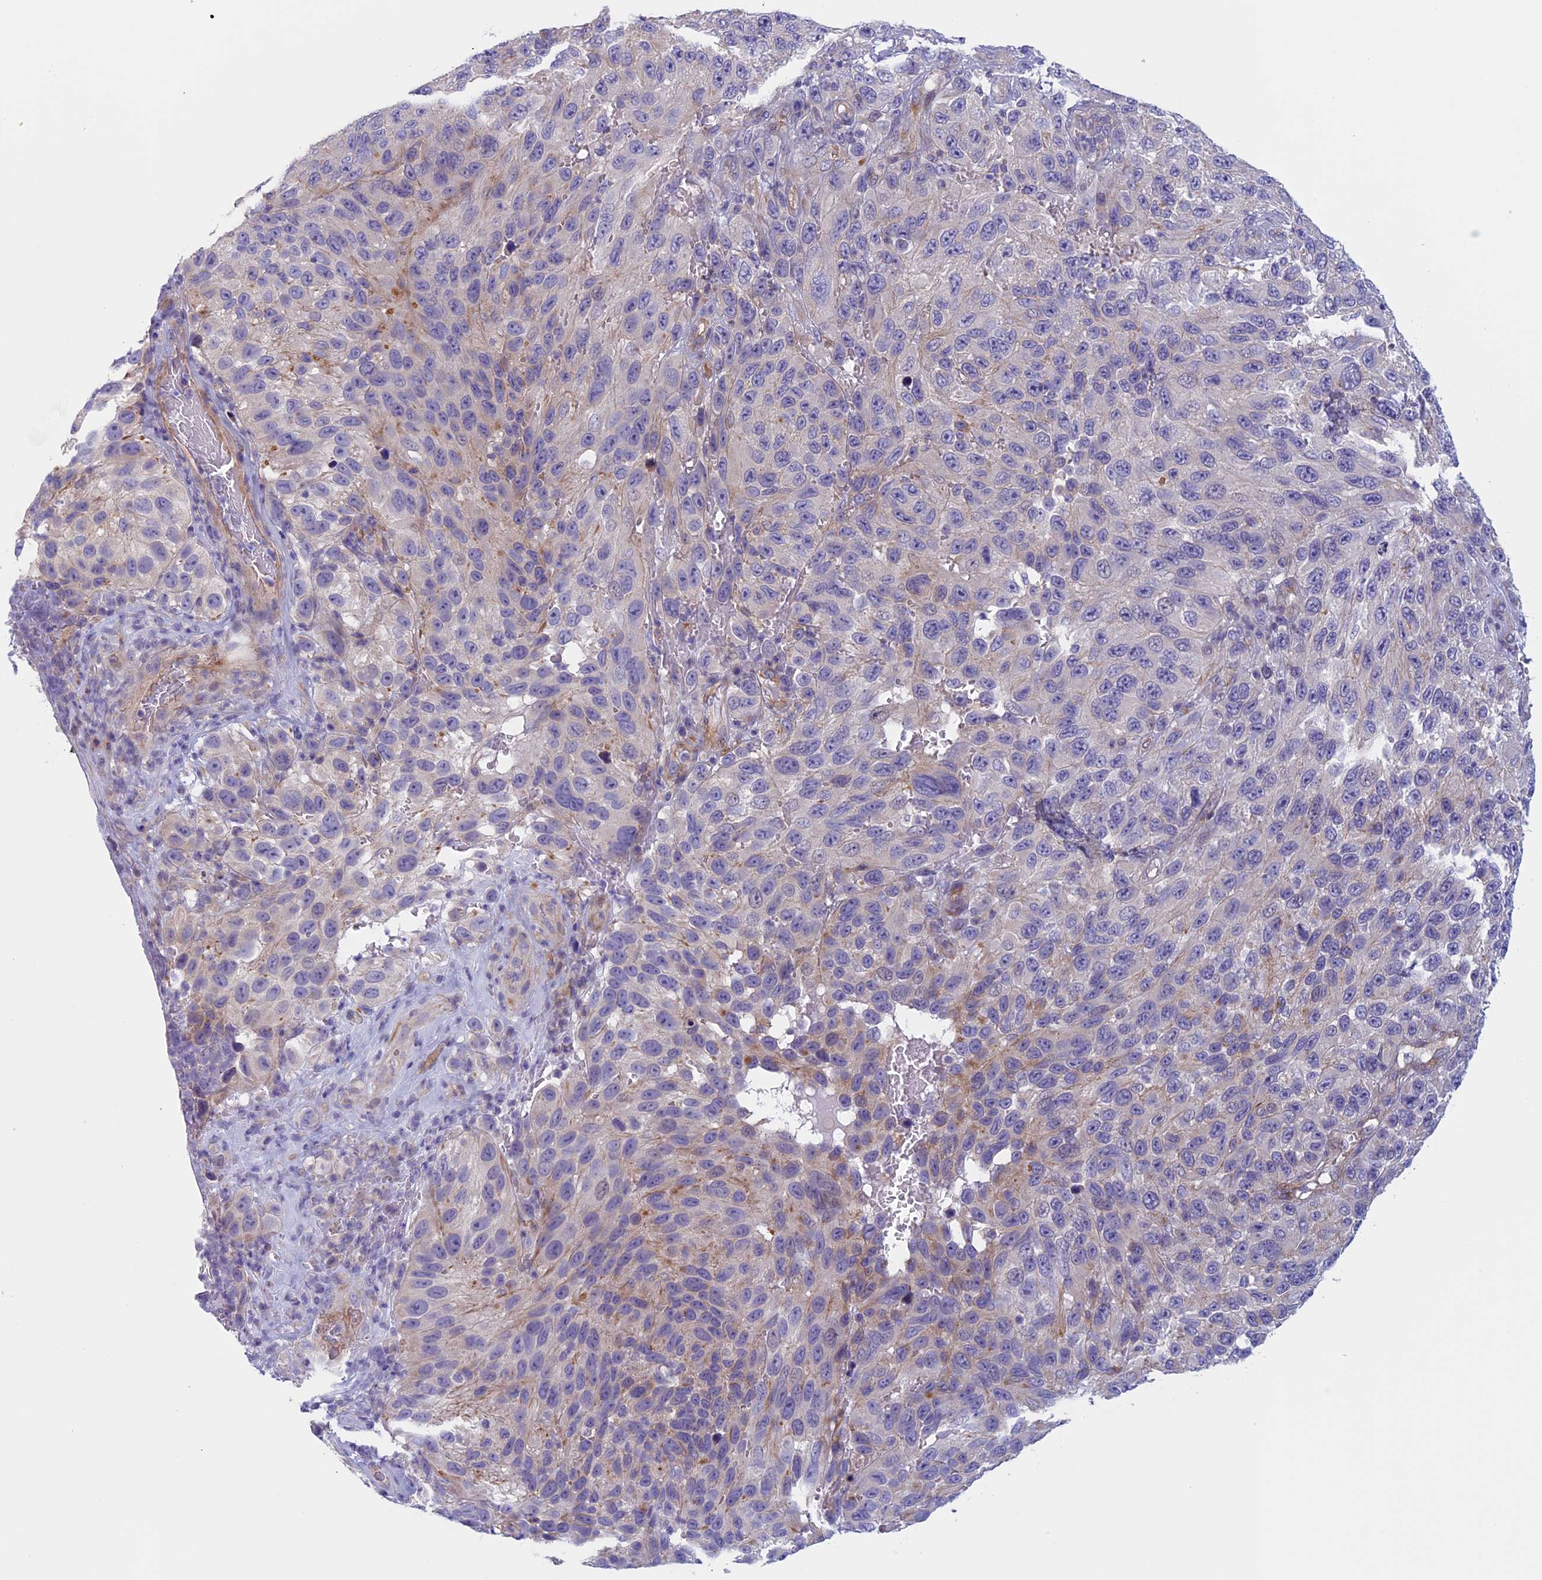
{"staining": {"intensity": "weak", "quantity": "<25%", "location": "cytoplasmic/membranous"}, "tissue": "melanoma", "cell_type": "Tumor cells", "image_type": "cancer", "snomed": [{"axis": "morphology", "description": "Malignant melanoma, NOS"}, {"axis": "topography", "description": "Skin"}], "caption": "A micrograph of malignant melanoma stained for a protein displays no brown staining in tumor cells. (DAB immunohistochemistry with hematoxylin counter stain).", "gene": "CNOT6L", "patient": {"sex": "female", "age": 96}}